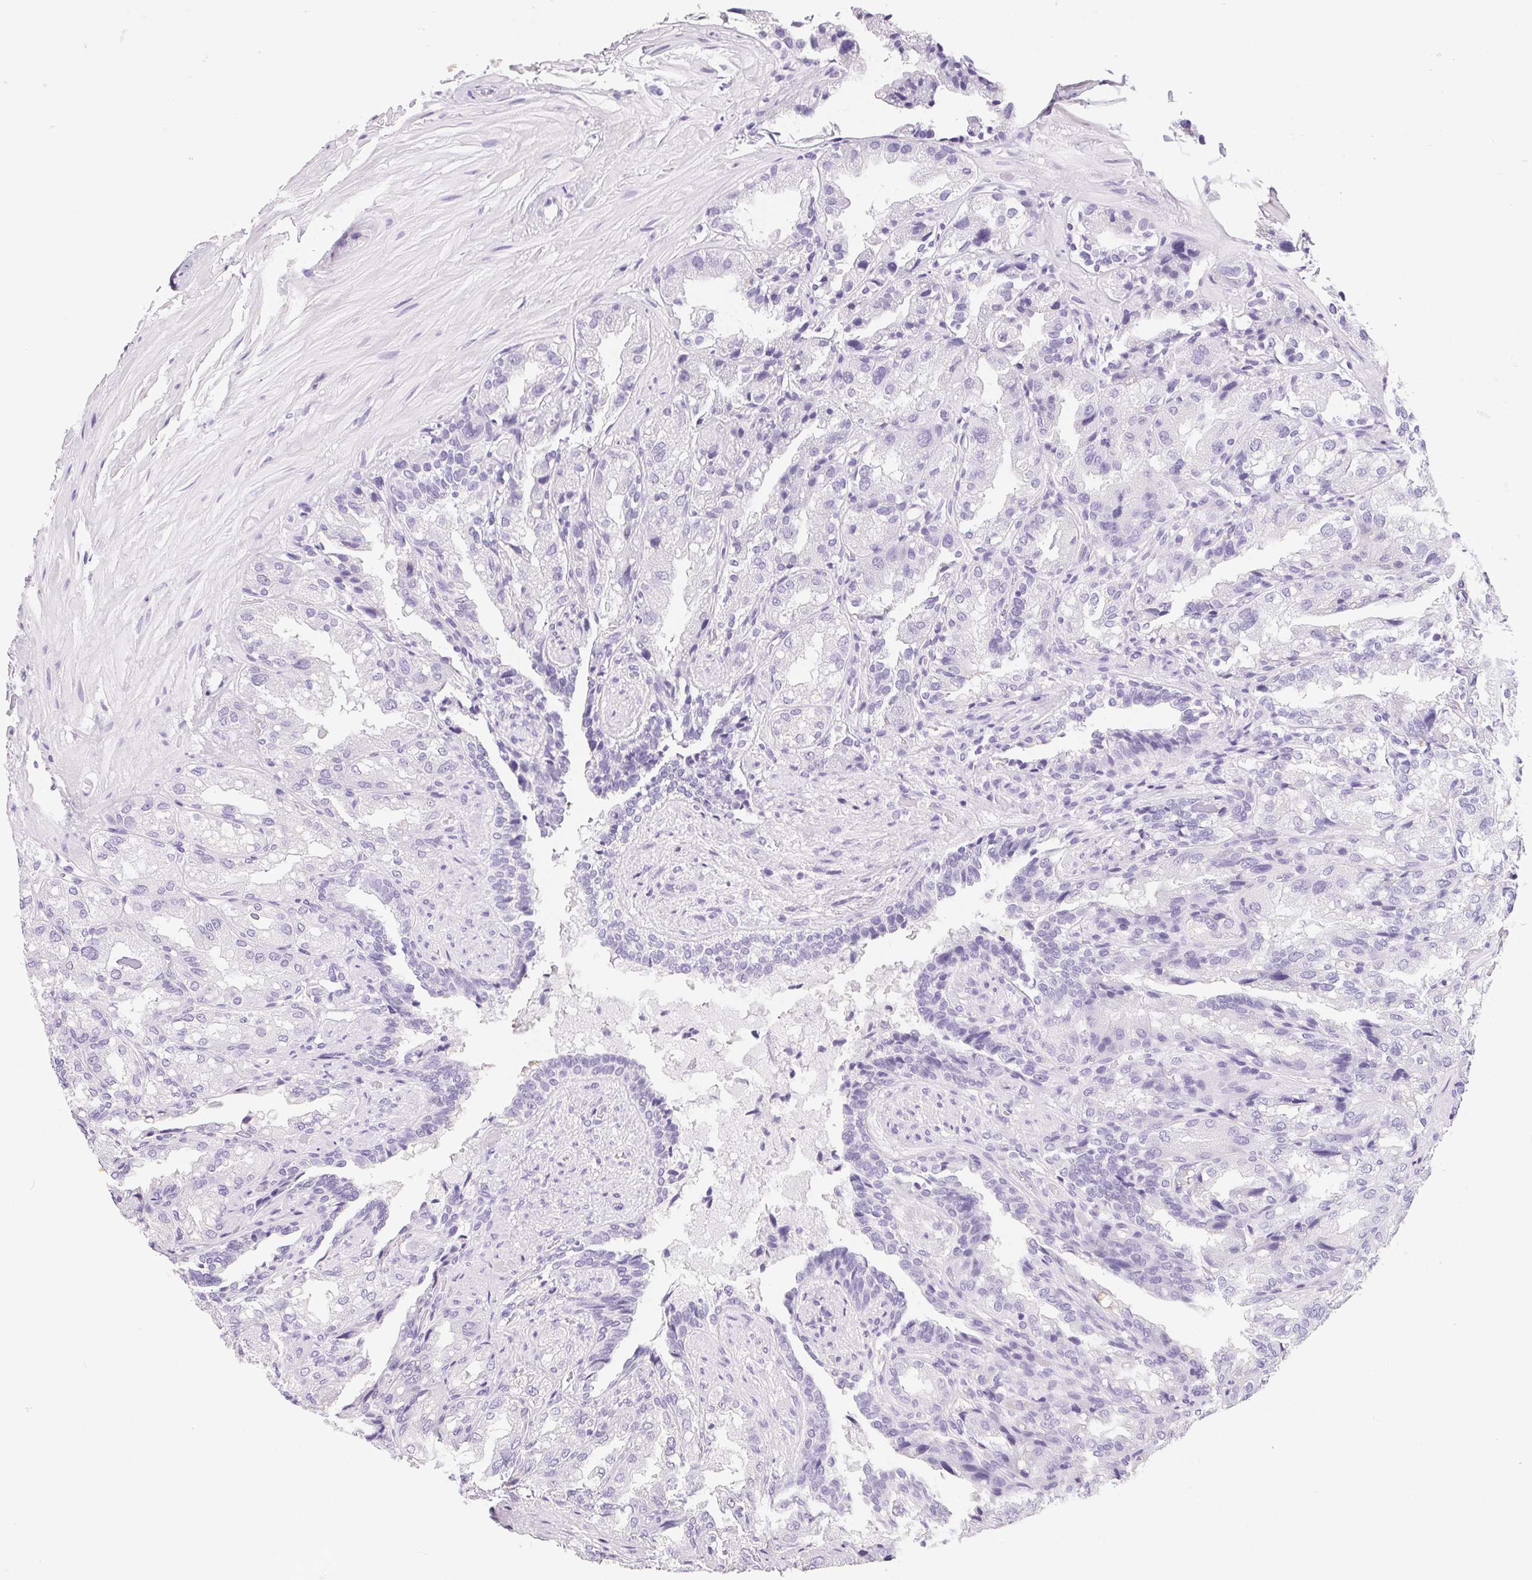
{"staining": {"intensity": "negative", "quantity": "none", "location": "none"}, "tissue": "seminal vesicle", "cell_type": "Glandular cells", "image_type": "normal", "snomed": [{"axis": "morphology", "description": "Normal tissue, NOS"}, {"axis": "topography", "description": "Seminal veicle"}], "caption": "Seminal vesicle stained for a protein using immunohistochemistry shows no positivity glandular cells.", "gene": "ASGR2", "patient": {"sex": "male", "age": 57}}